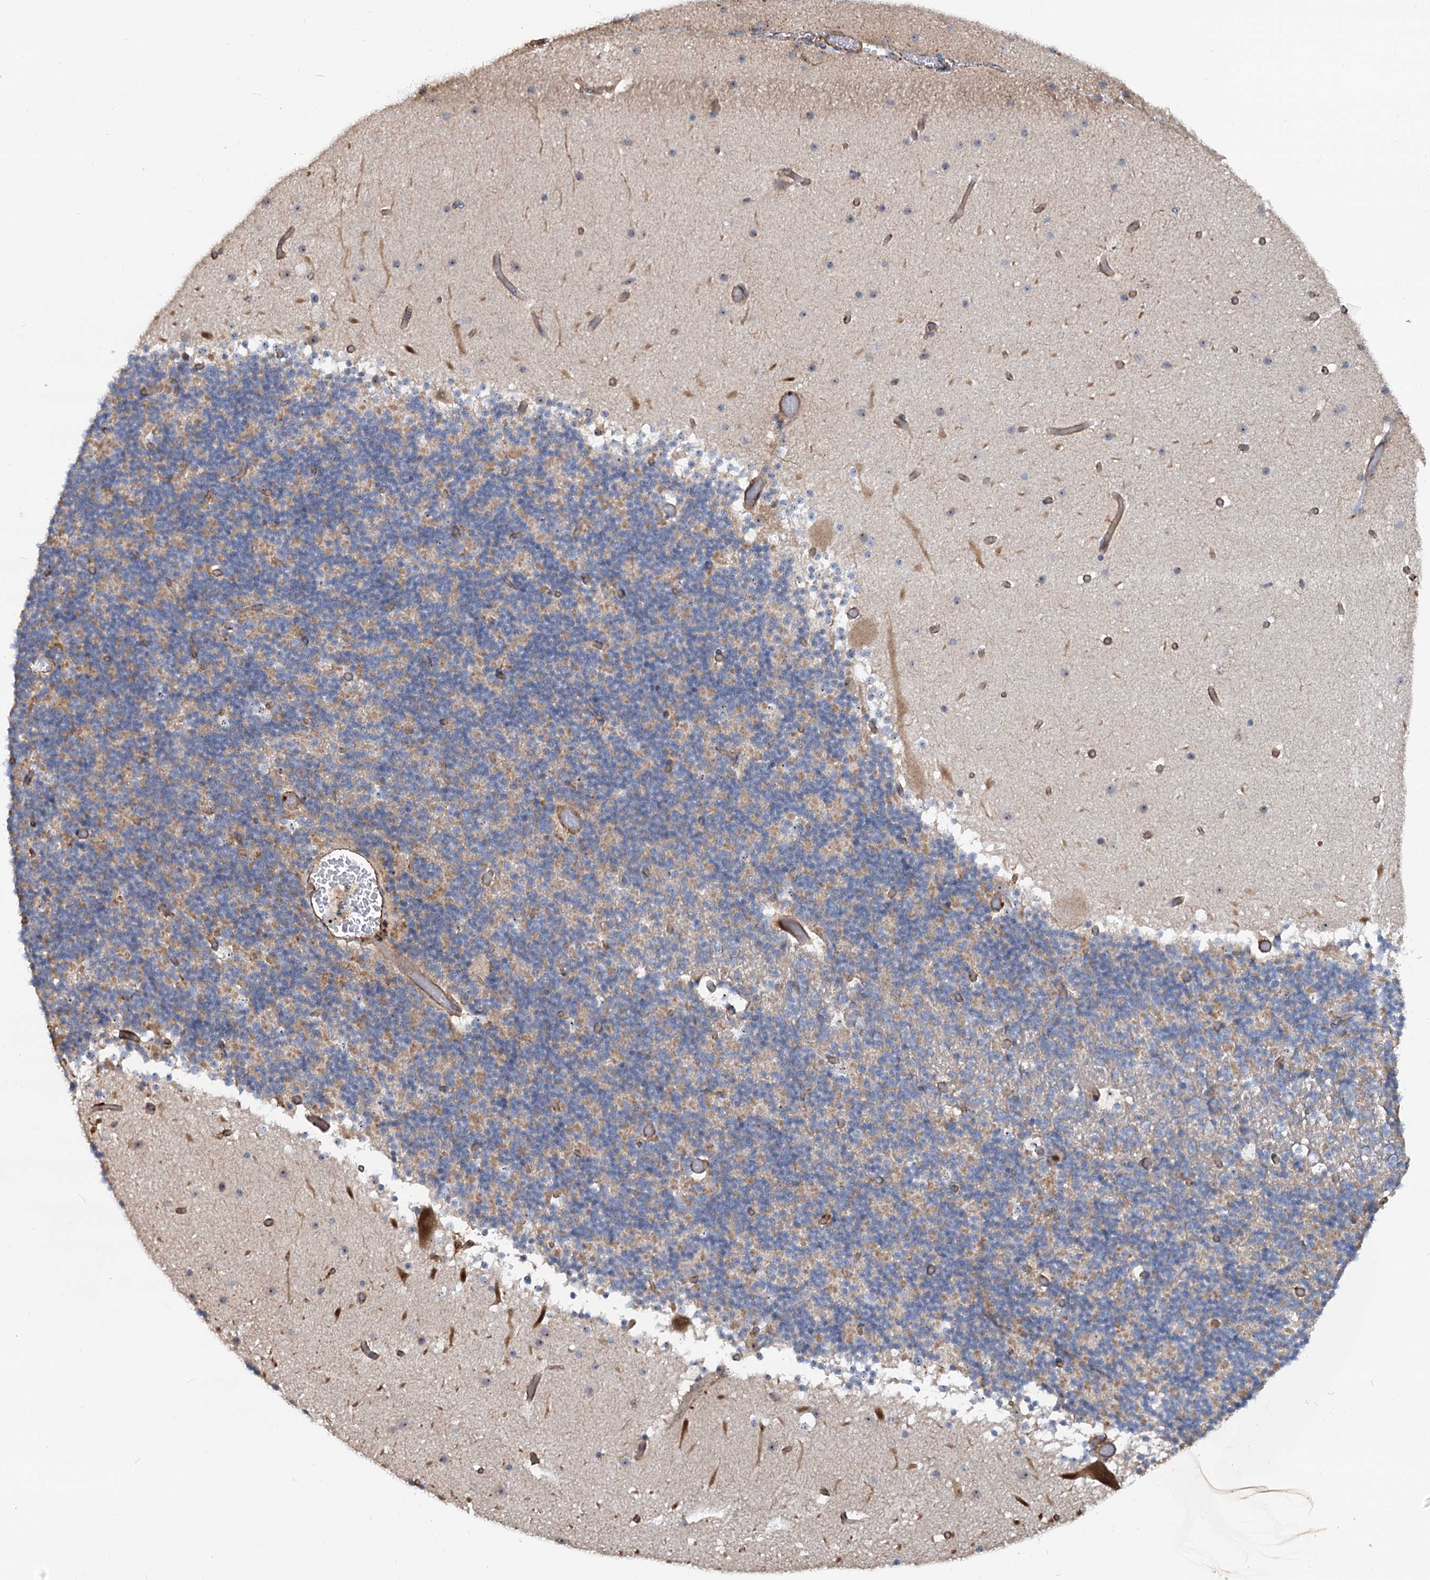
{"staining": {"intensity": "weak", "quantity": "25%-75%", "location": "cytoplasmic/membranous"}, "tissue": "cerebellum", "cell_type": "Cells in granular layer", "image_type": "normal", "snomed": [{"axis": "morphology", "description": "Normal tissue, NOS"}, {"axis": "topography", "description": "Cerebellum"}], "caption": "Approximately 25%-75% of cells in granular layer in unremarkable cerebellum display weak cytoplasmic/membranous protein positivity as visualized by brown immunohistochemical staining.", "gene": "WDR36", "patient": {"sex": "male", "age": 57}}